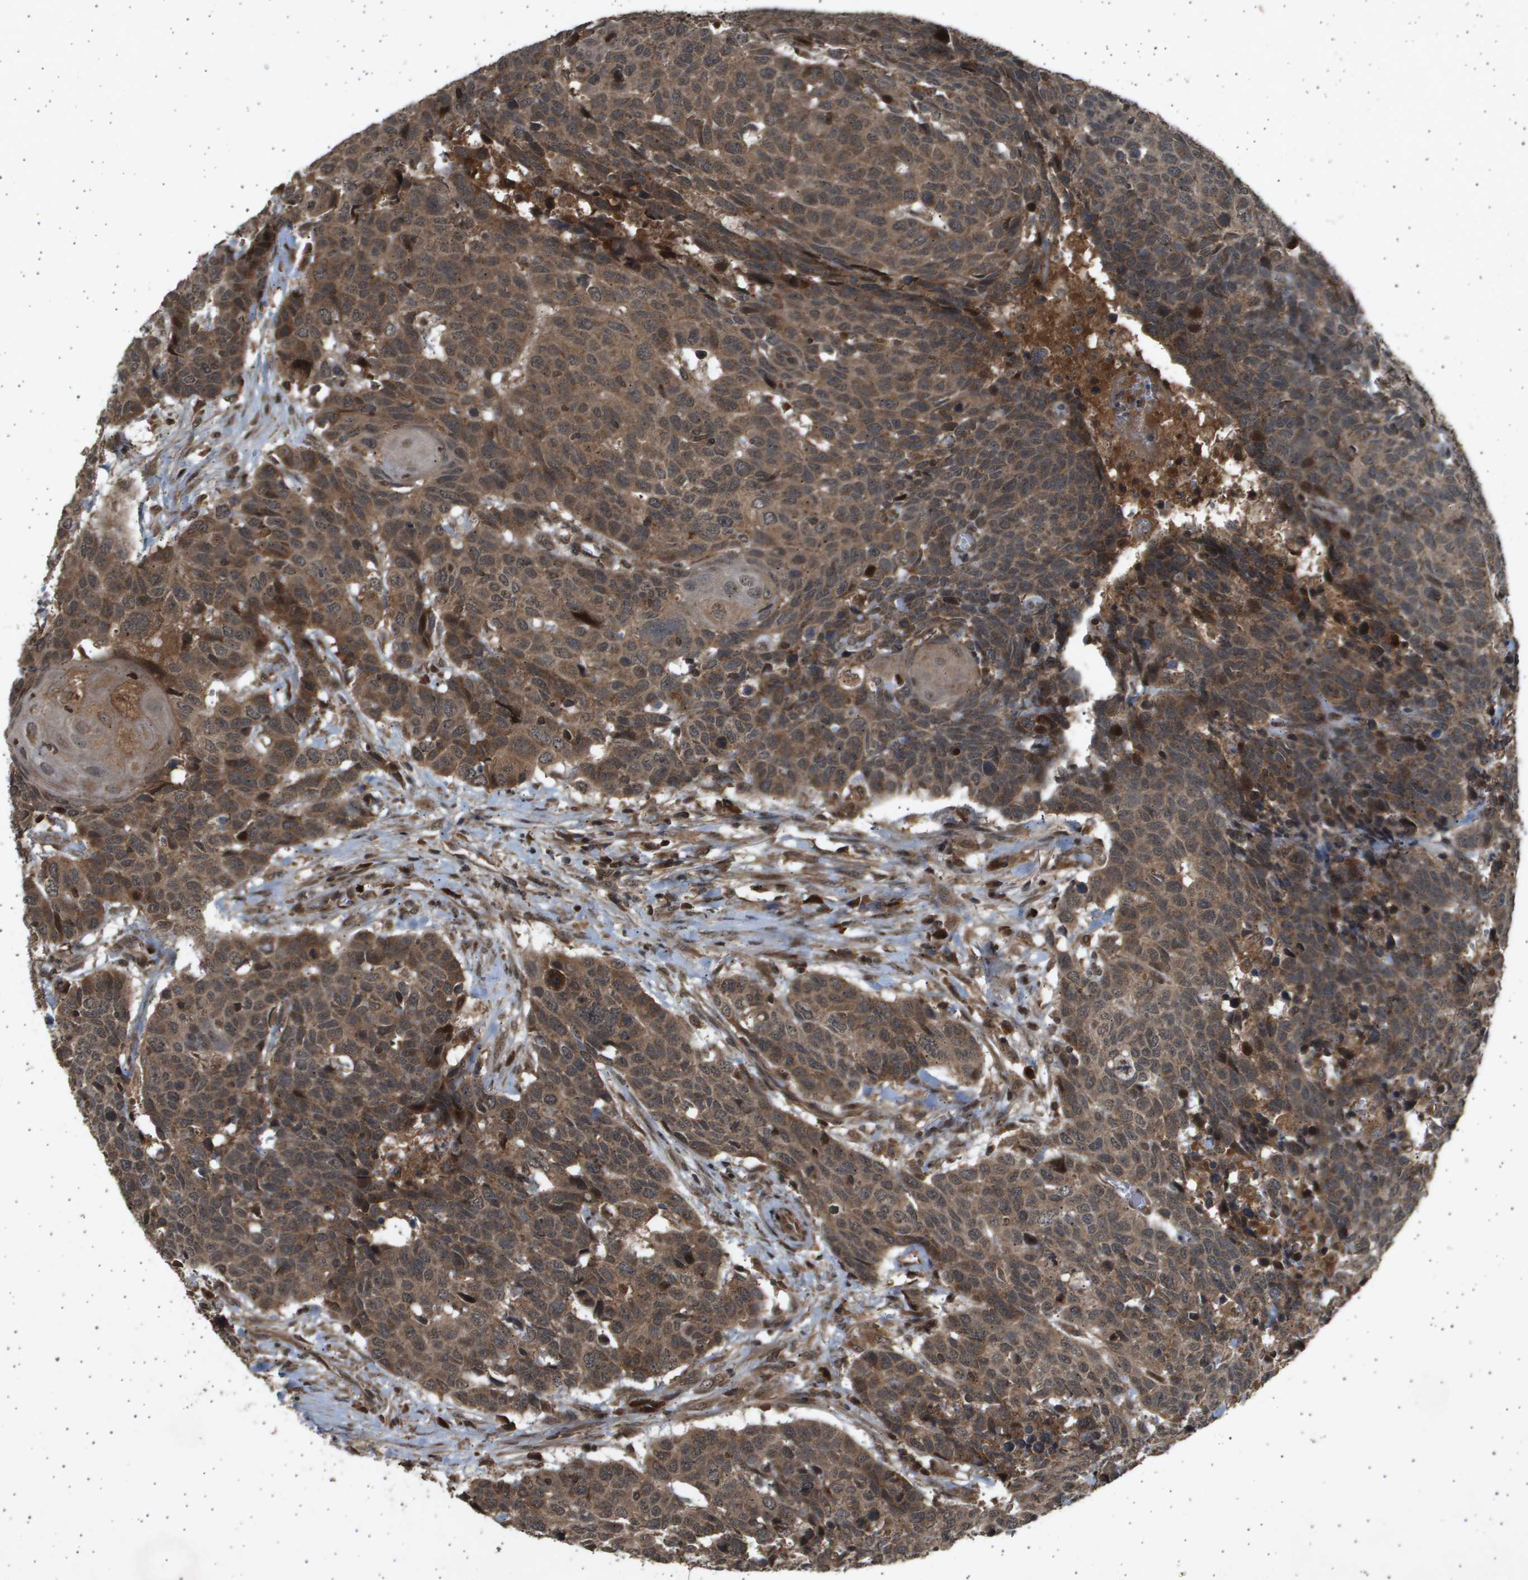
{"staining": {"intensity": "moderate", "quantity": ">75%", "location": "cytoplasmic/membranous,nuclear"}, "tissue": "head and neck cancer", "cell_type": "Tumor cells", "image_type": "cancer", "snomed": [{"axis": "morphology", "description": "Squamous cell carcinoma, NOS"}, {"axis": "topography", "description": "Head-Neck"}], "caption": "Immunohistochemistry of human squamous cell carcinoma (head and neck) shows medium levels of moderate cytoplasmic/membranous and nuclear expression in approximately >75% of tumor cells.", "gene": "TNRC6A", "patient": {"sex": "male", "age": 66}}